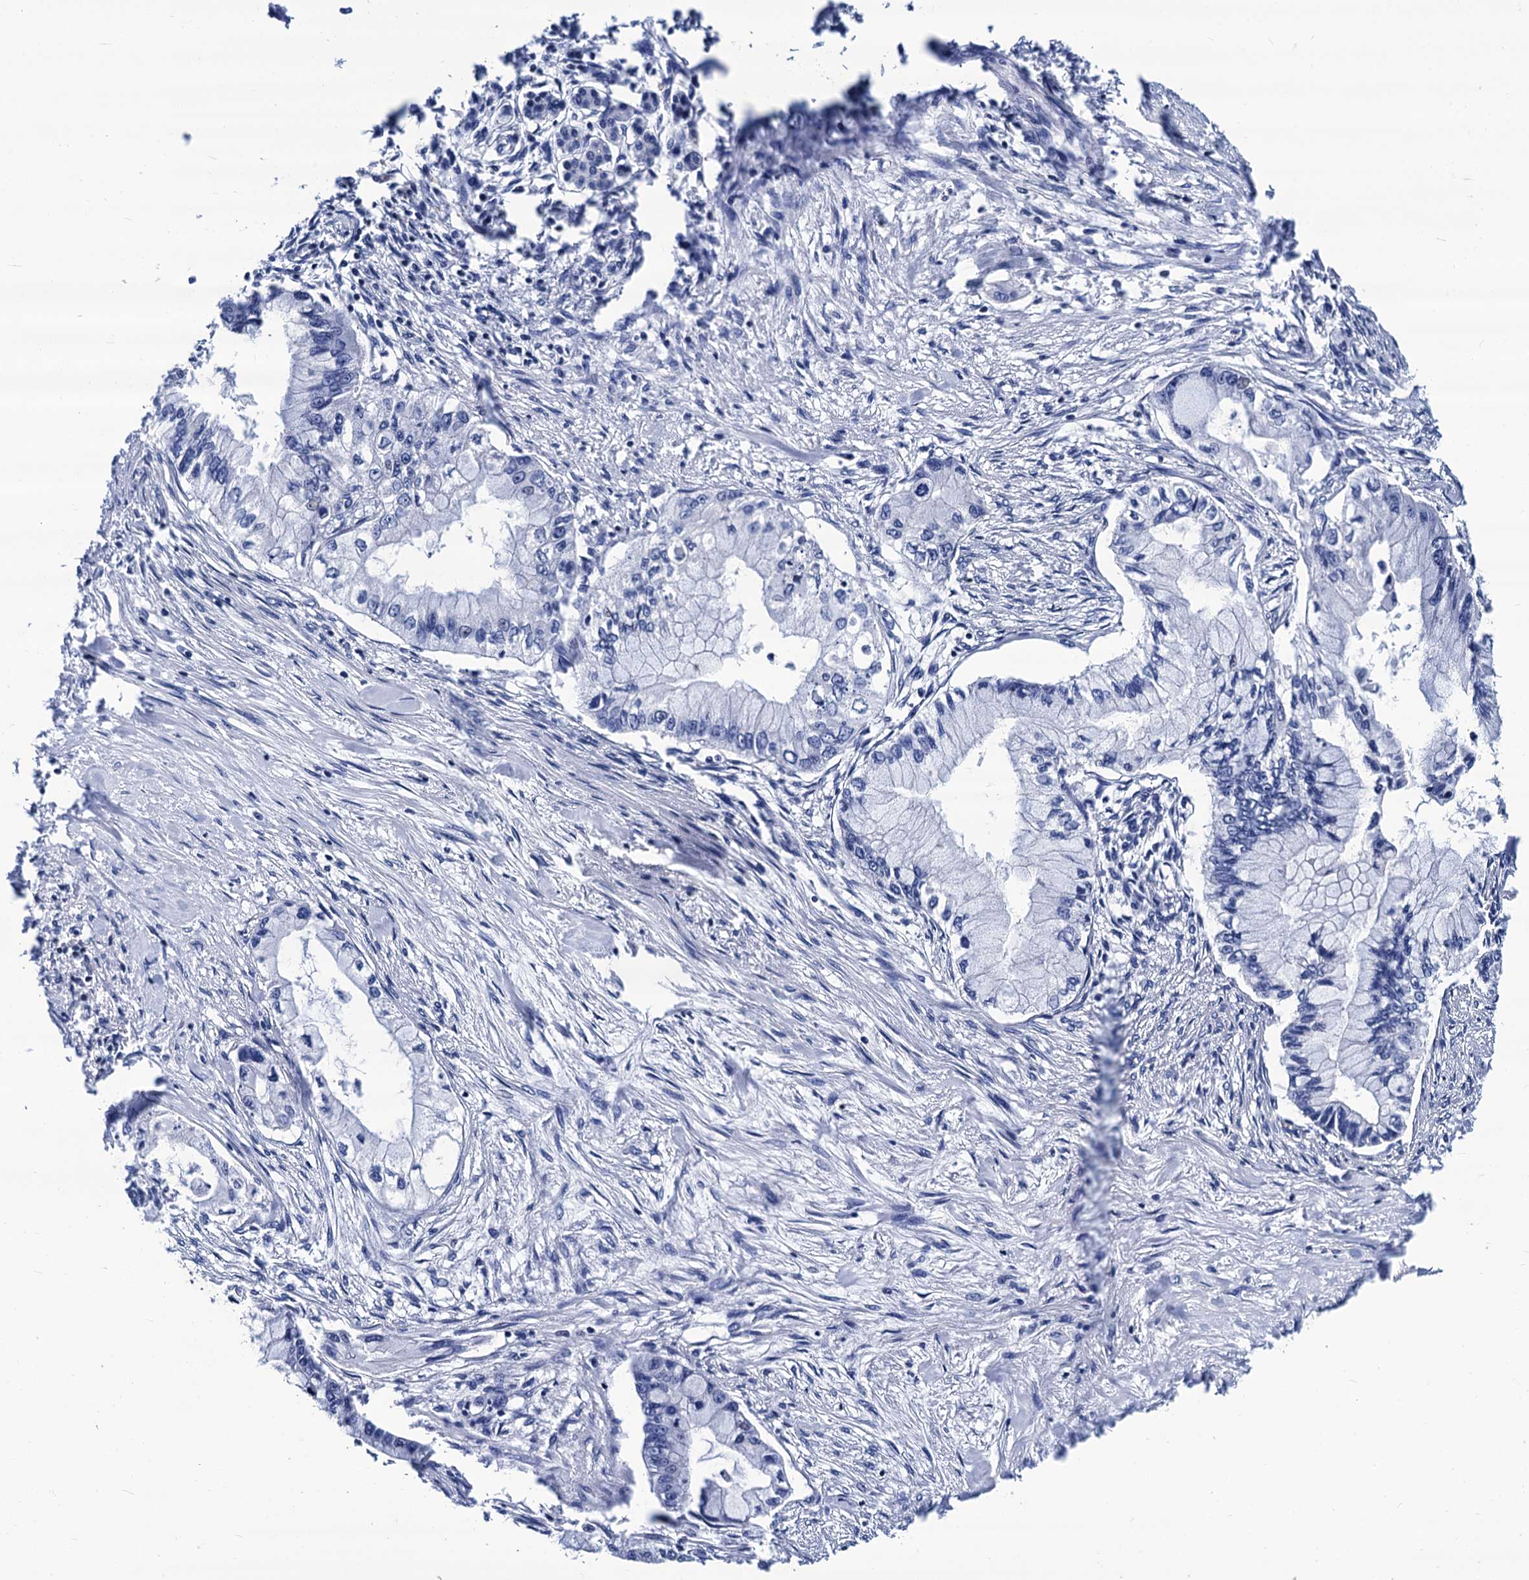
{"staining": {"intensity": "negative", "quantity": "none", "location": "none"}, "tissue": "pancreatic cancer", "cell_type": "Tumor cells", "image_type": "cancer", "snomed": [{"axis": "morphology", "description": "Adenocarcinoma, NOS"}, {"axis": "topography", "description": "Pancreas"}], "caption": "Photomicrograph shows no significant protein staining in tumor cells of adenocarcinoma (pancreatic).", "gene": "LRRC30", "patient": {"sex": "female", "age": 78}}